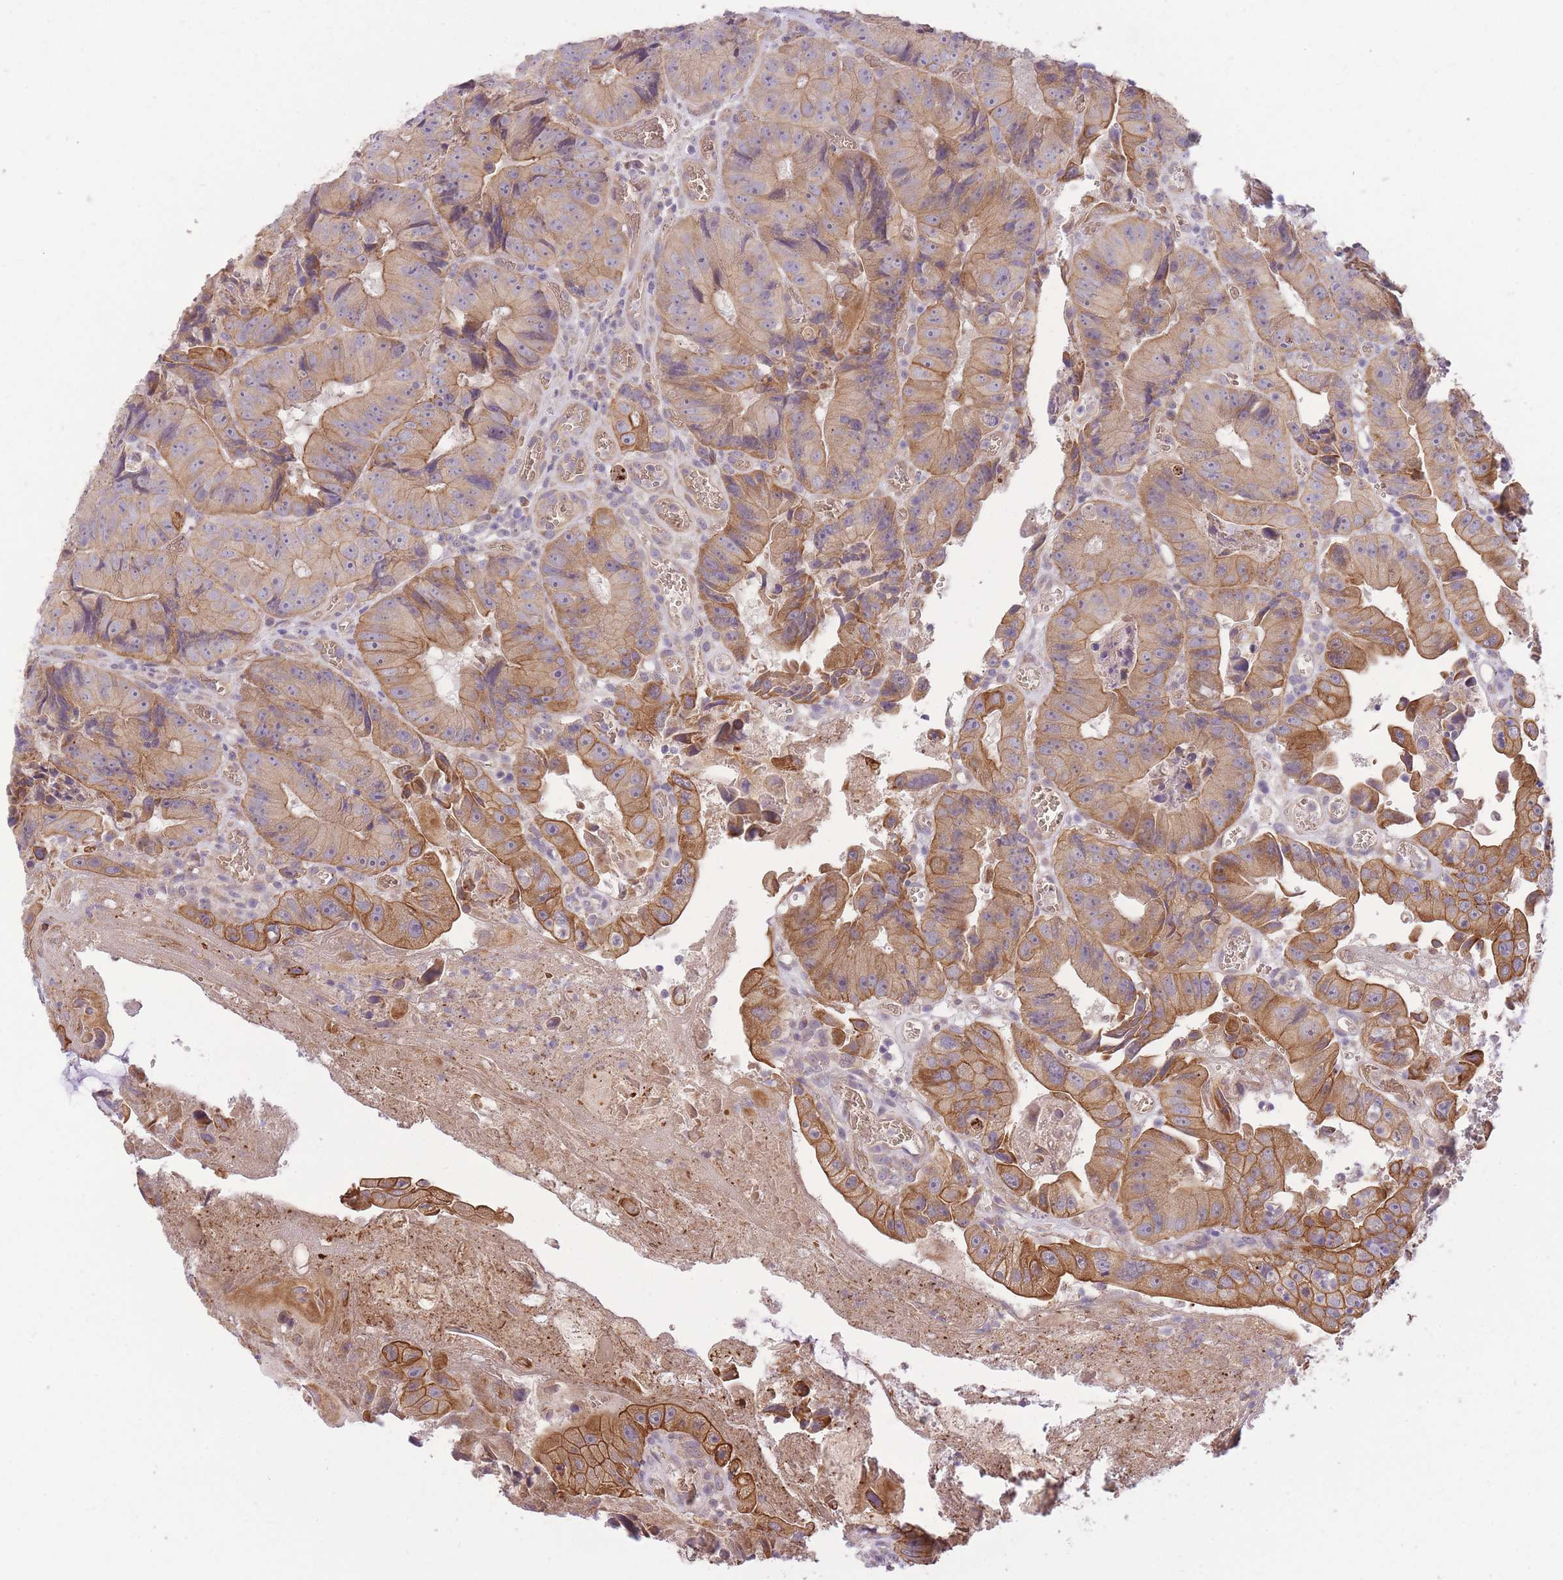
{"staining": {"intensity": "moderate", "quantity": ">75%", "location": "cytoplasmic/membranous"}, "tissue": "colorectal cancer", "cell_type": "Tumor cells", "image_type": "cancer", "snomed": [{"axis": "morphology", "description": "Adenocarcinoma, NOS"}, {"axis": "topography", "description": "Colon"}], "caption": "Protein staining of colorectal cancer tissue exhibits moderate cytoplasmic/membranous positivity in approximately >75% of tumor cells.", "gene": "REV1", "patient": {"sex": "female", "age": 86}}